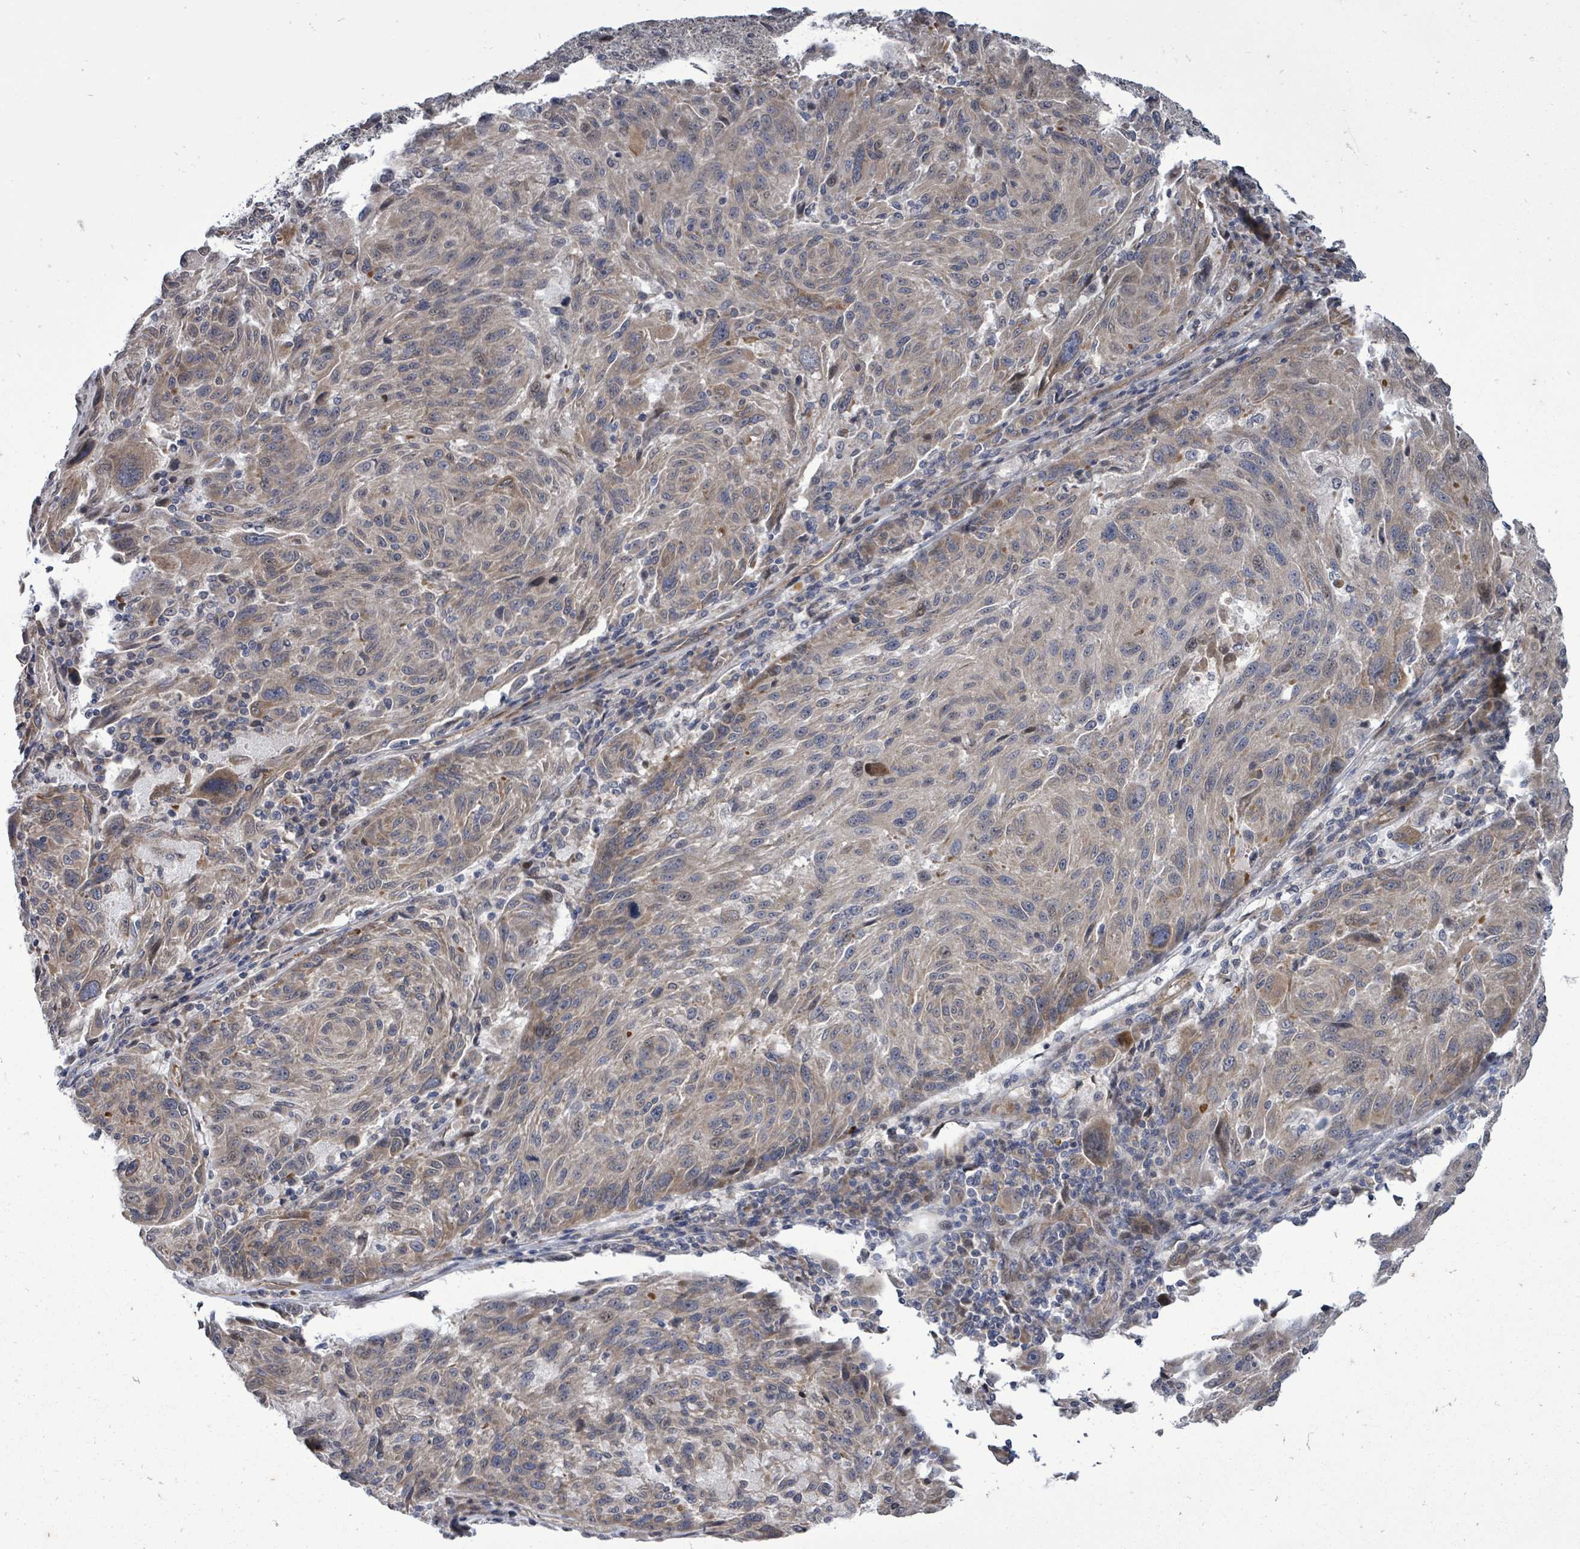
{"staining": {"intensity": "weak", "quantity": "25%-75%", "location": "cytoplasmic/membranous"}, "tissue": "melanoma", "cell_type": "Tumor cells", "image_type": "cancer", "snomed": [{"axis": "morphology", "description": "Malignant melanoma, NOS"}, {"axis": "topography", "description": "Skin"}], "caption": "Melanoma was stained to show a protein in brown. There is low levels of weak cytoplasmic/membranous positivity in approximately 25%-75% of tumor cells.", "gene": "RALGAPB", "patient": {"sex": "male", "age": 53}}